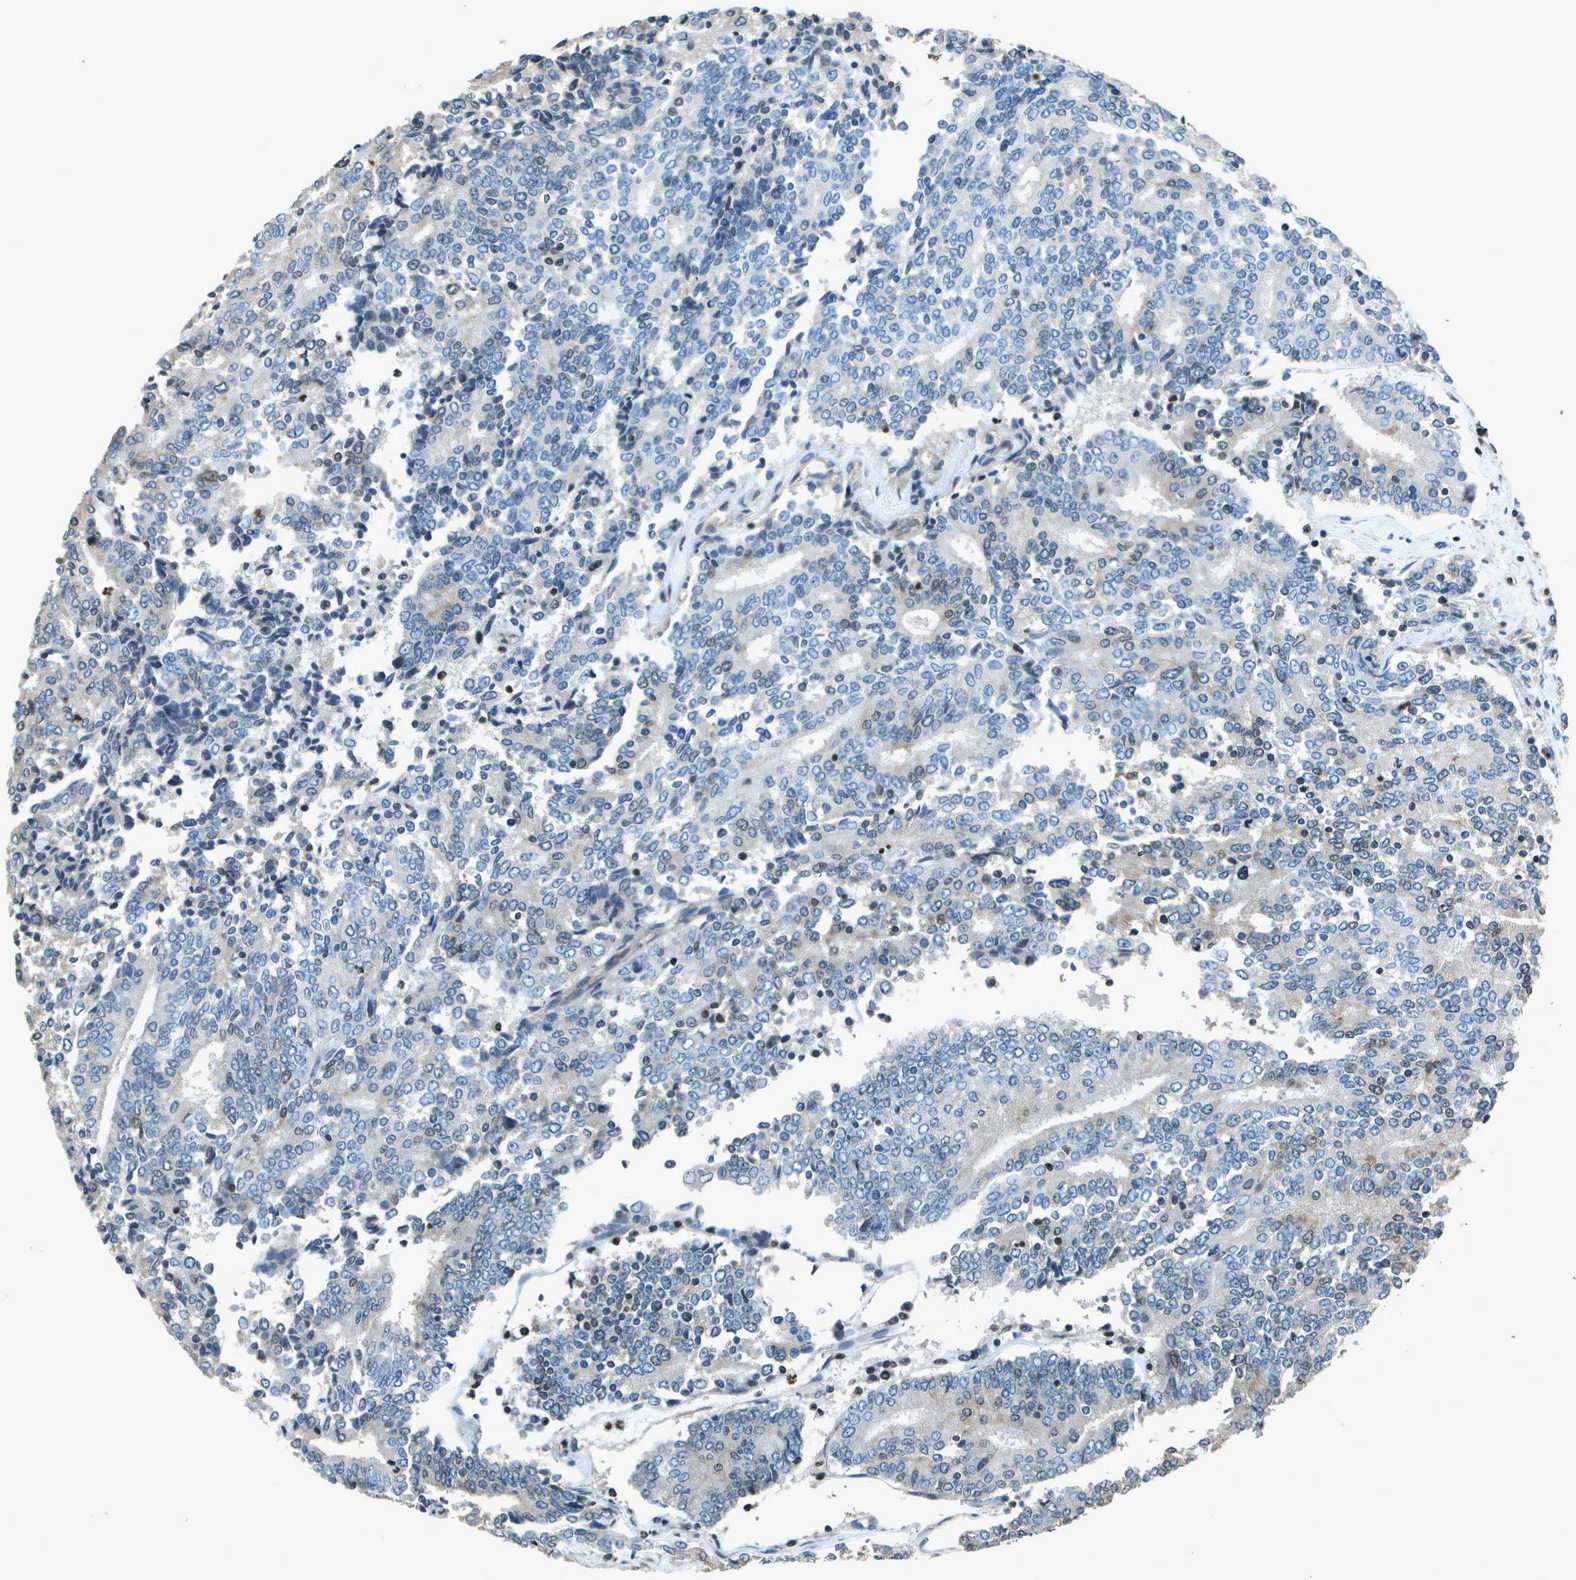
{"staining": {"intensity": "weak", "quantity": "<25%", "location": "nuclear"}, "tissue": "prostate cancer", "cell_type": "Tumor cells", "image_type": "cancer", "snomed": [{"axis": "morphology", "description": "Normal tissue, NOS"}, {"axis": "morphology", "description": "Adenocarcinoma, High grade"}, {"axis": "topography", "description": "Prostate"}, {"axis": "topography", "description": "Seminal veicle"}], "caption": "The image demonstrates no staining of tumor cells in prostate cancer (high-grade adenocarcinoma). (Stains: DAB (3,3'-diaminobenzidine) immunohistochemistry with hematoxylin counter stain, Microscopy: brightfield microscopy at high magnification).", "gene": "PDLIM1", "patient": {"sex": "male", "age": 55}}